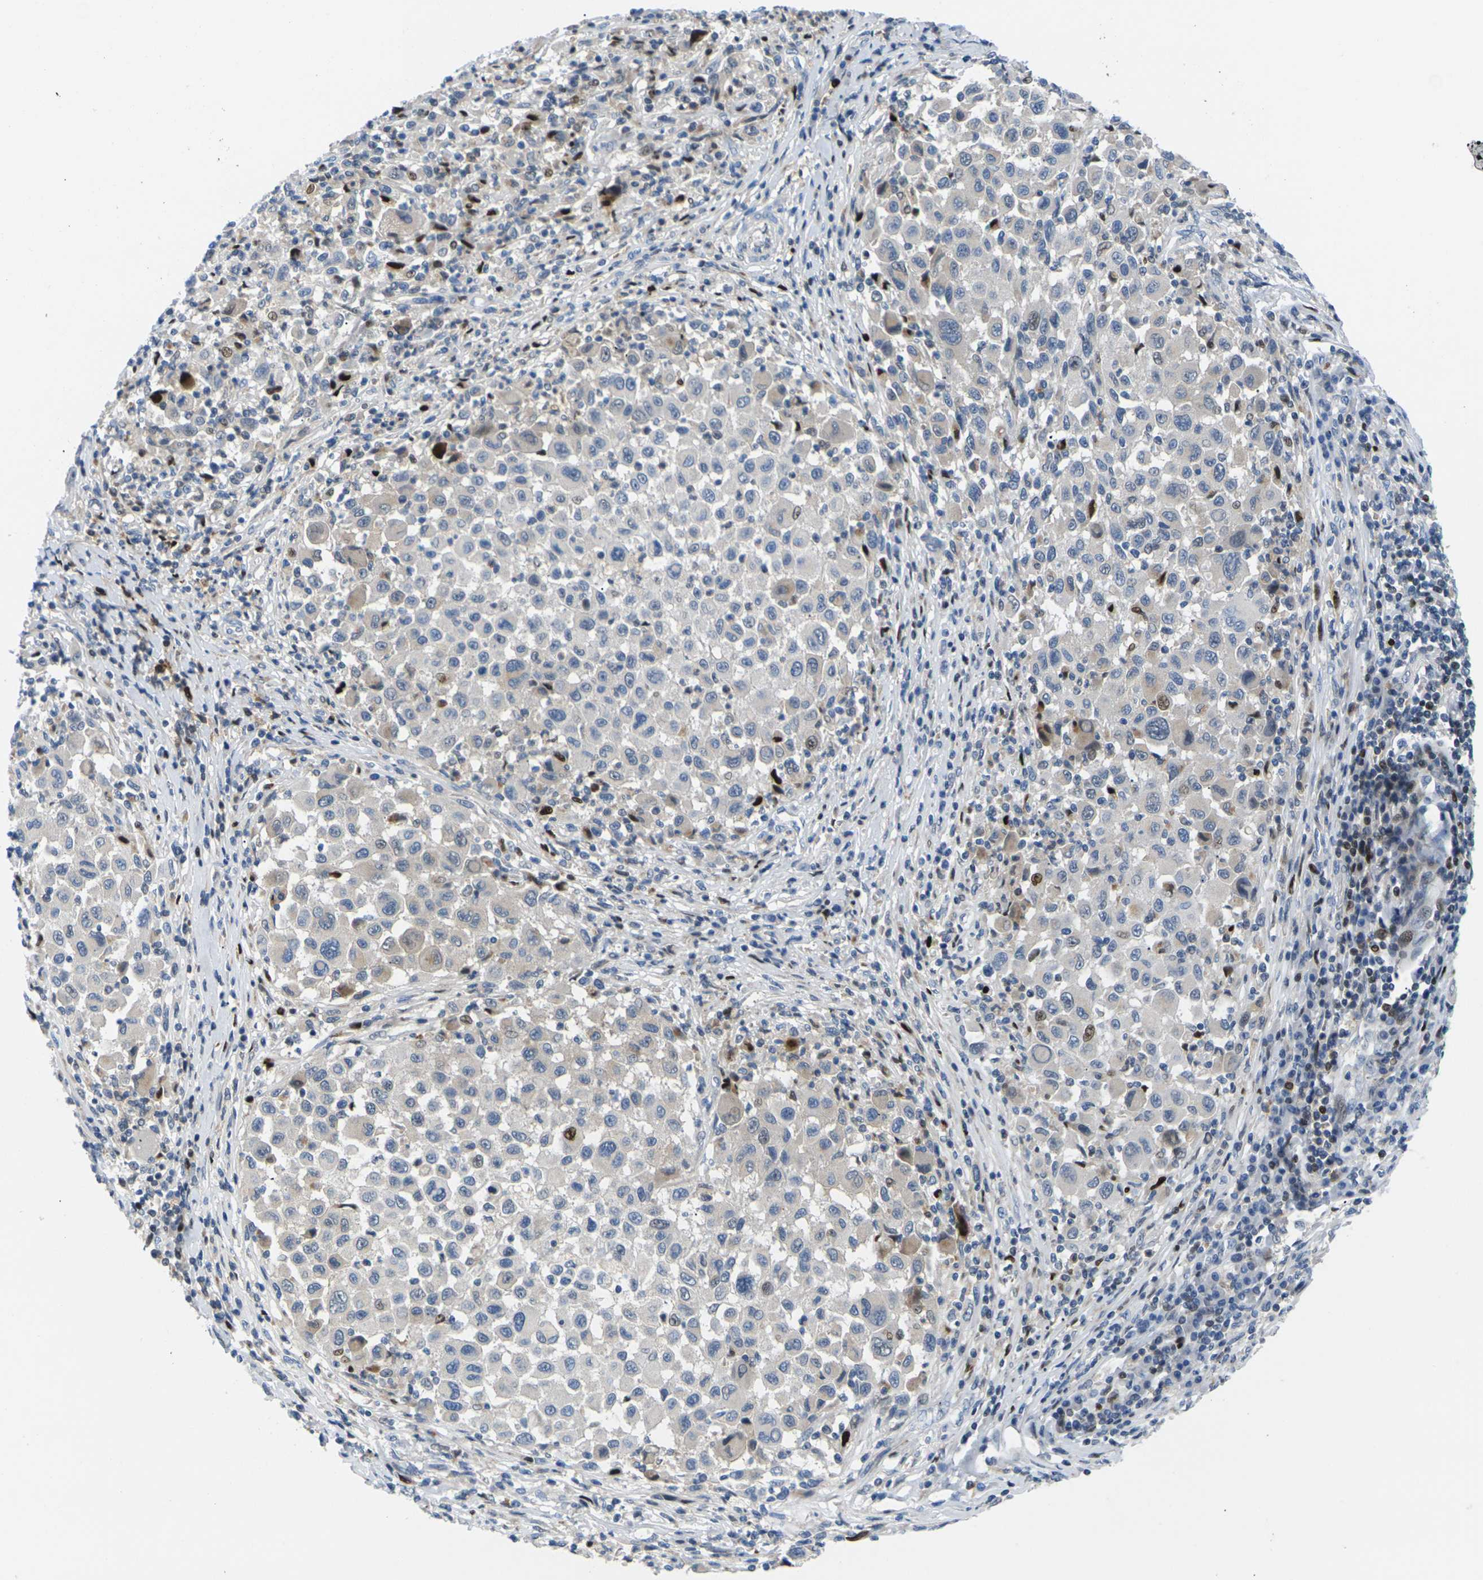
{"staining": {"intensity": "weak", "quantity": "25%-75%", "location": "cytoplasmic/membranous"}, "tissue": "melanoma", "cell_type": "Tumor cells", "image_type": "cancer", "snomed": [{"axis": "morphology", "description": "Malignant melanoma, Metastatic site"}, {"axis": "topography", "description": "Lymph node"}], "caption": "High-power microscopy captured an immunohistochemistry histopathology image of melanoma, revealing weak cytoplasmic/membranous staining in about 25%-75% of tumor cells.", "gene": "RPS6KA3", "patient": {"sex": "male", "age": 61}}